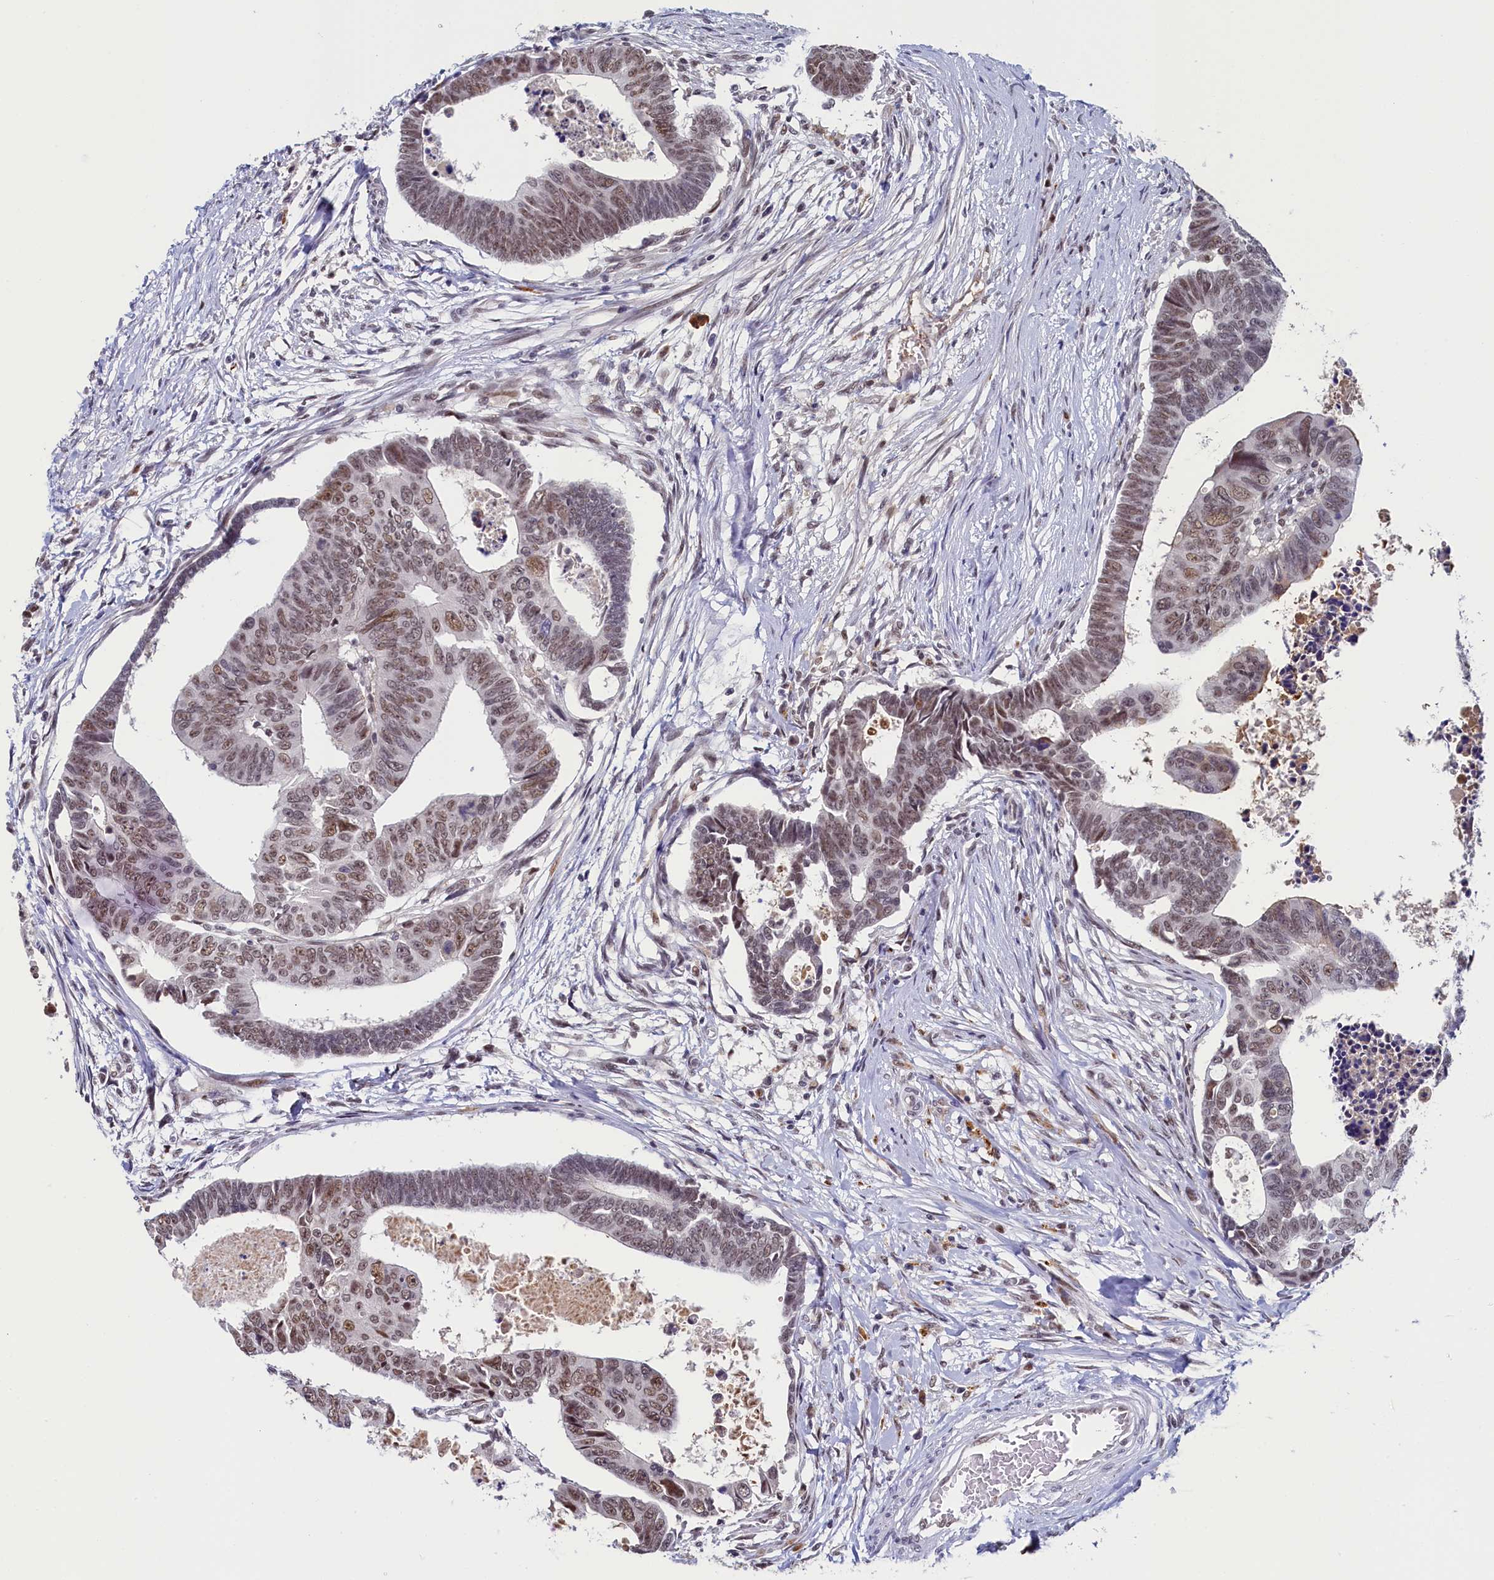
{"staining": {"intensity": "moderate", "quantity": ">75%", "location": "nuclear"}, "tissue": "colorectal cancer", "cell_type": "Tumor cells", "image_type": "cancer", "snomed": [{"axis": "morphology", "description": "Adenocarcinoma, NOS"}, {"axis": "topography", "description": "Rectum"}], "caption": "Immunohistochemistry of colorectal adenocarcinoma reveals medium levels of moderate nuclear expression in about >75% of tumor cells.", "gene": "INTS14", "patient": {"sex": "female", "age": 65}}